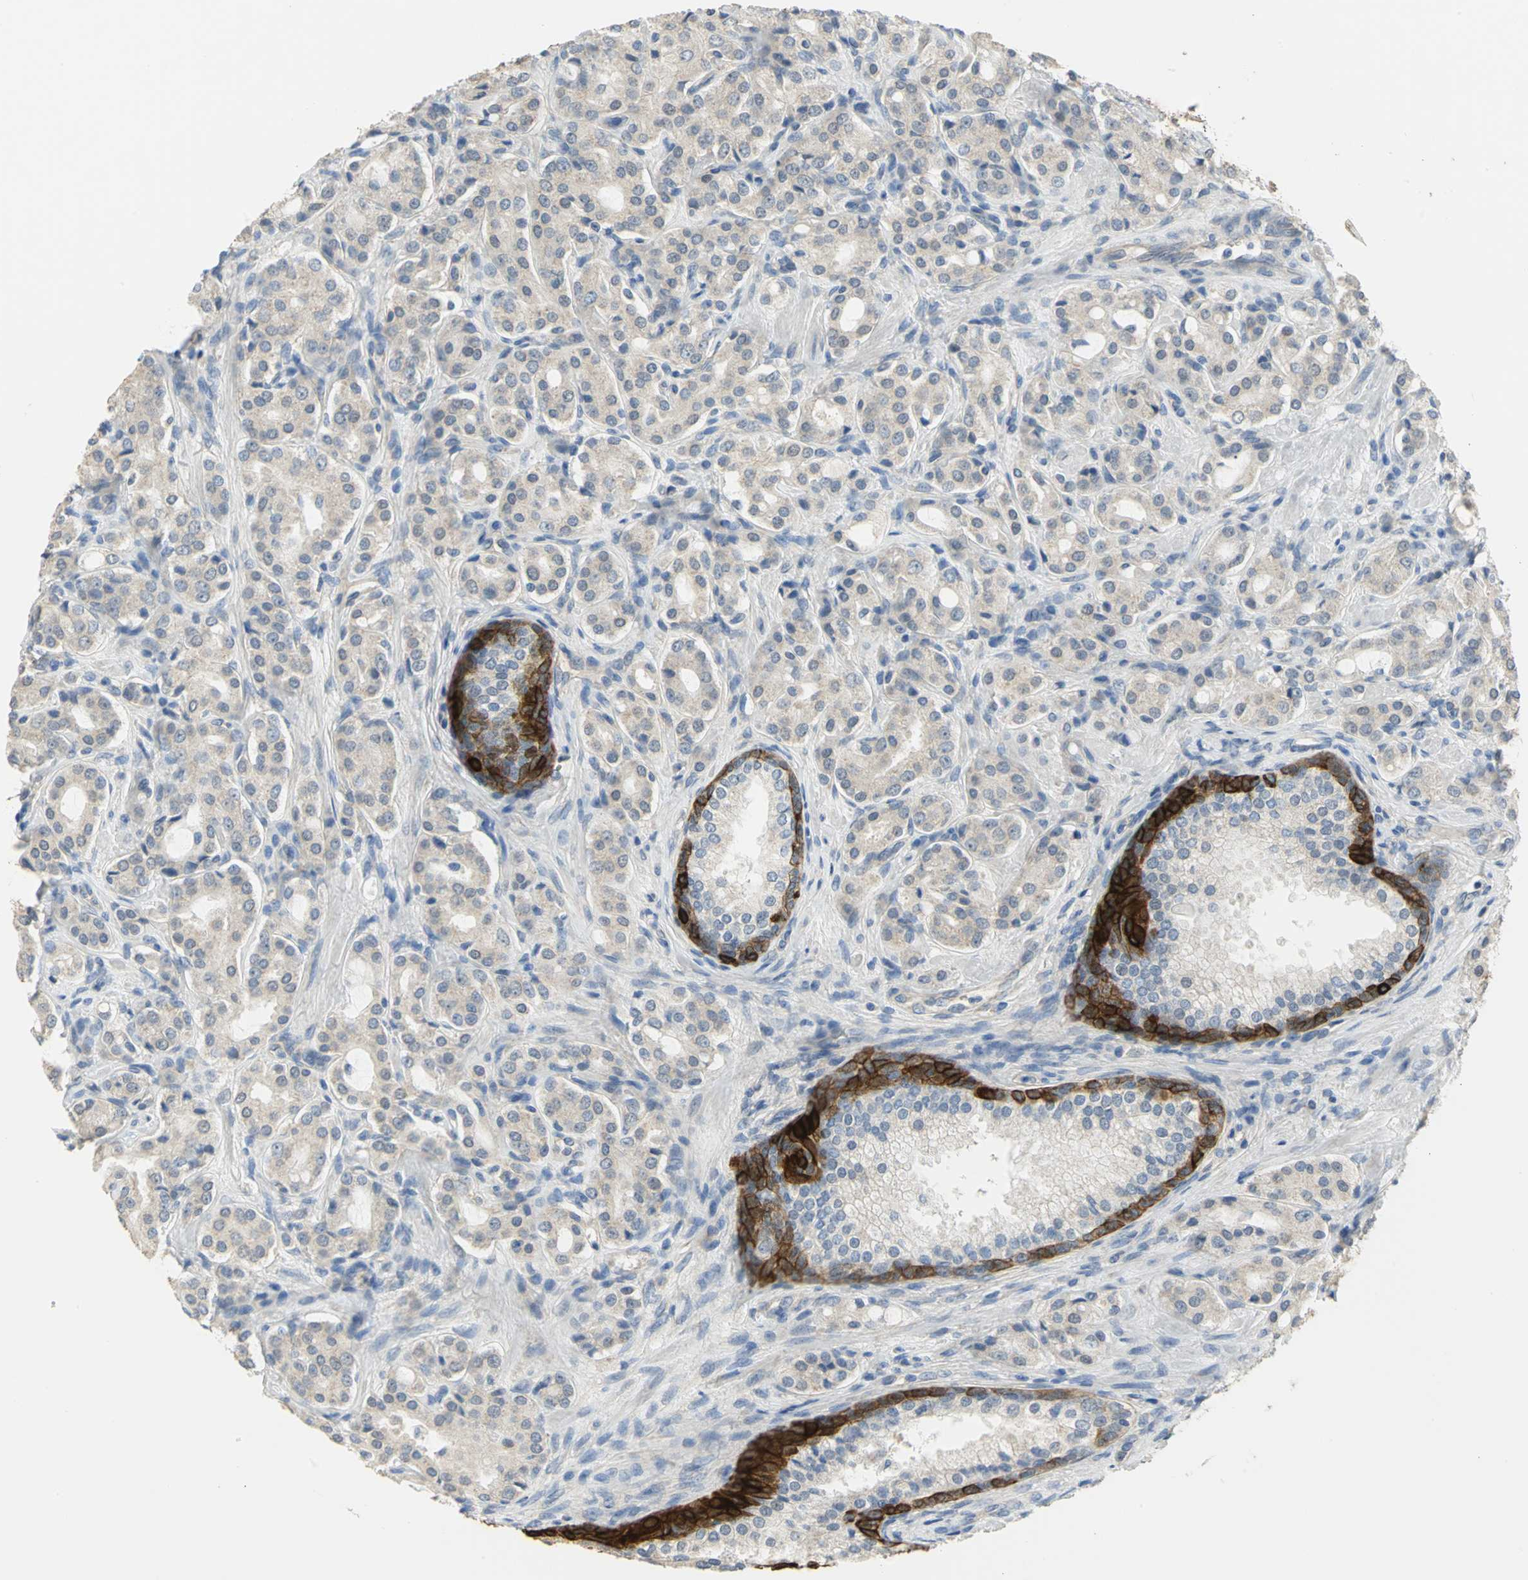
{"staining": {"intensity": "weak", "quantity": "25%-75%", "location": "cytoplasmic/membranous"}, "tissue": "prostate cancer", "cell_type": "Tumor cells", "image_type": "cancer", "snomed": [{"axis": "morphology", "description": "Adenocarcinoma, High grade"}, {"axis": "topography", "description": "Prostate"}], "caption": "Tumor cells show low levels of weak cytoplasmic/membranous expression in about 25%-75% of cells in human high-grade adenocarcinoma (prostate).", "gene": "HTR1F", "patient": {"sex": "male", "age": 72}}